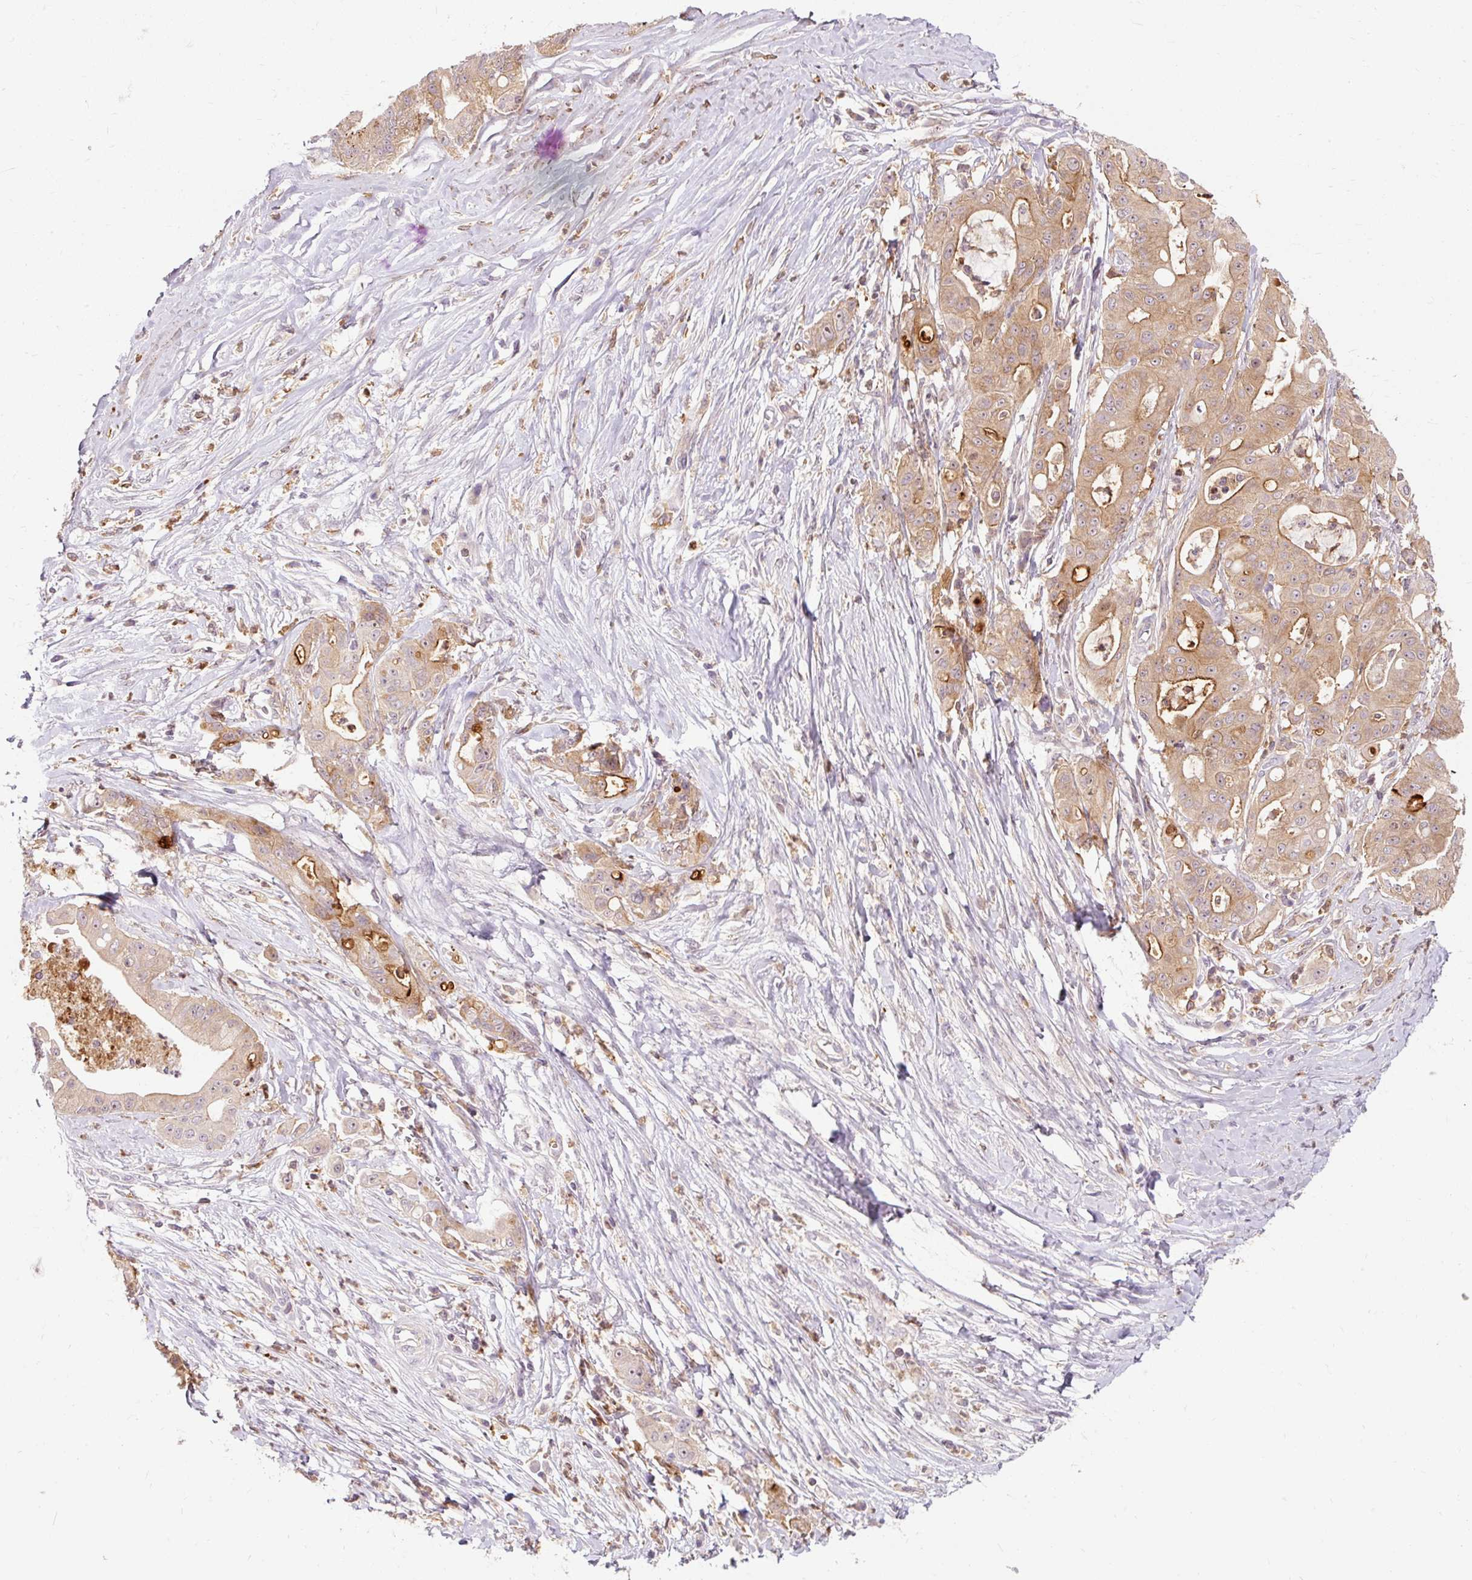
{"staining": {"intensity": "moderate", "quantity": "25%-75%", "location": "cytoplasmic/membranous"}, "tissue": "ovarian cancer", "cell_type": "Tumor cells", "image_type": "cancer", "snomed": [{"axis": "morphology", "description": "Cystadenocarcinoma, mucinous, NOS"}, {"axis": "topography", "description": "Ovary"}], "caption": "This is a micrograph of immunohistochemistry (IHC) staining of mucinous cystadenocarcinoma (ovarian), which shows moderate expression in the cytoplasmic/membranous of tumor cells.", "gene": "CEBPZ", "patient": {"sex": "female", "age": 70}}